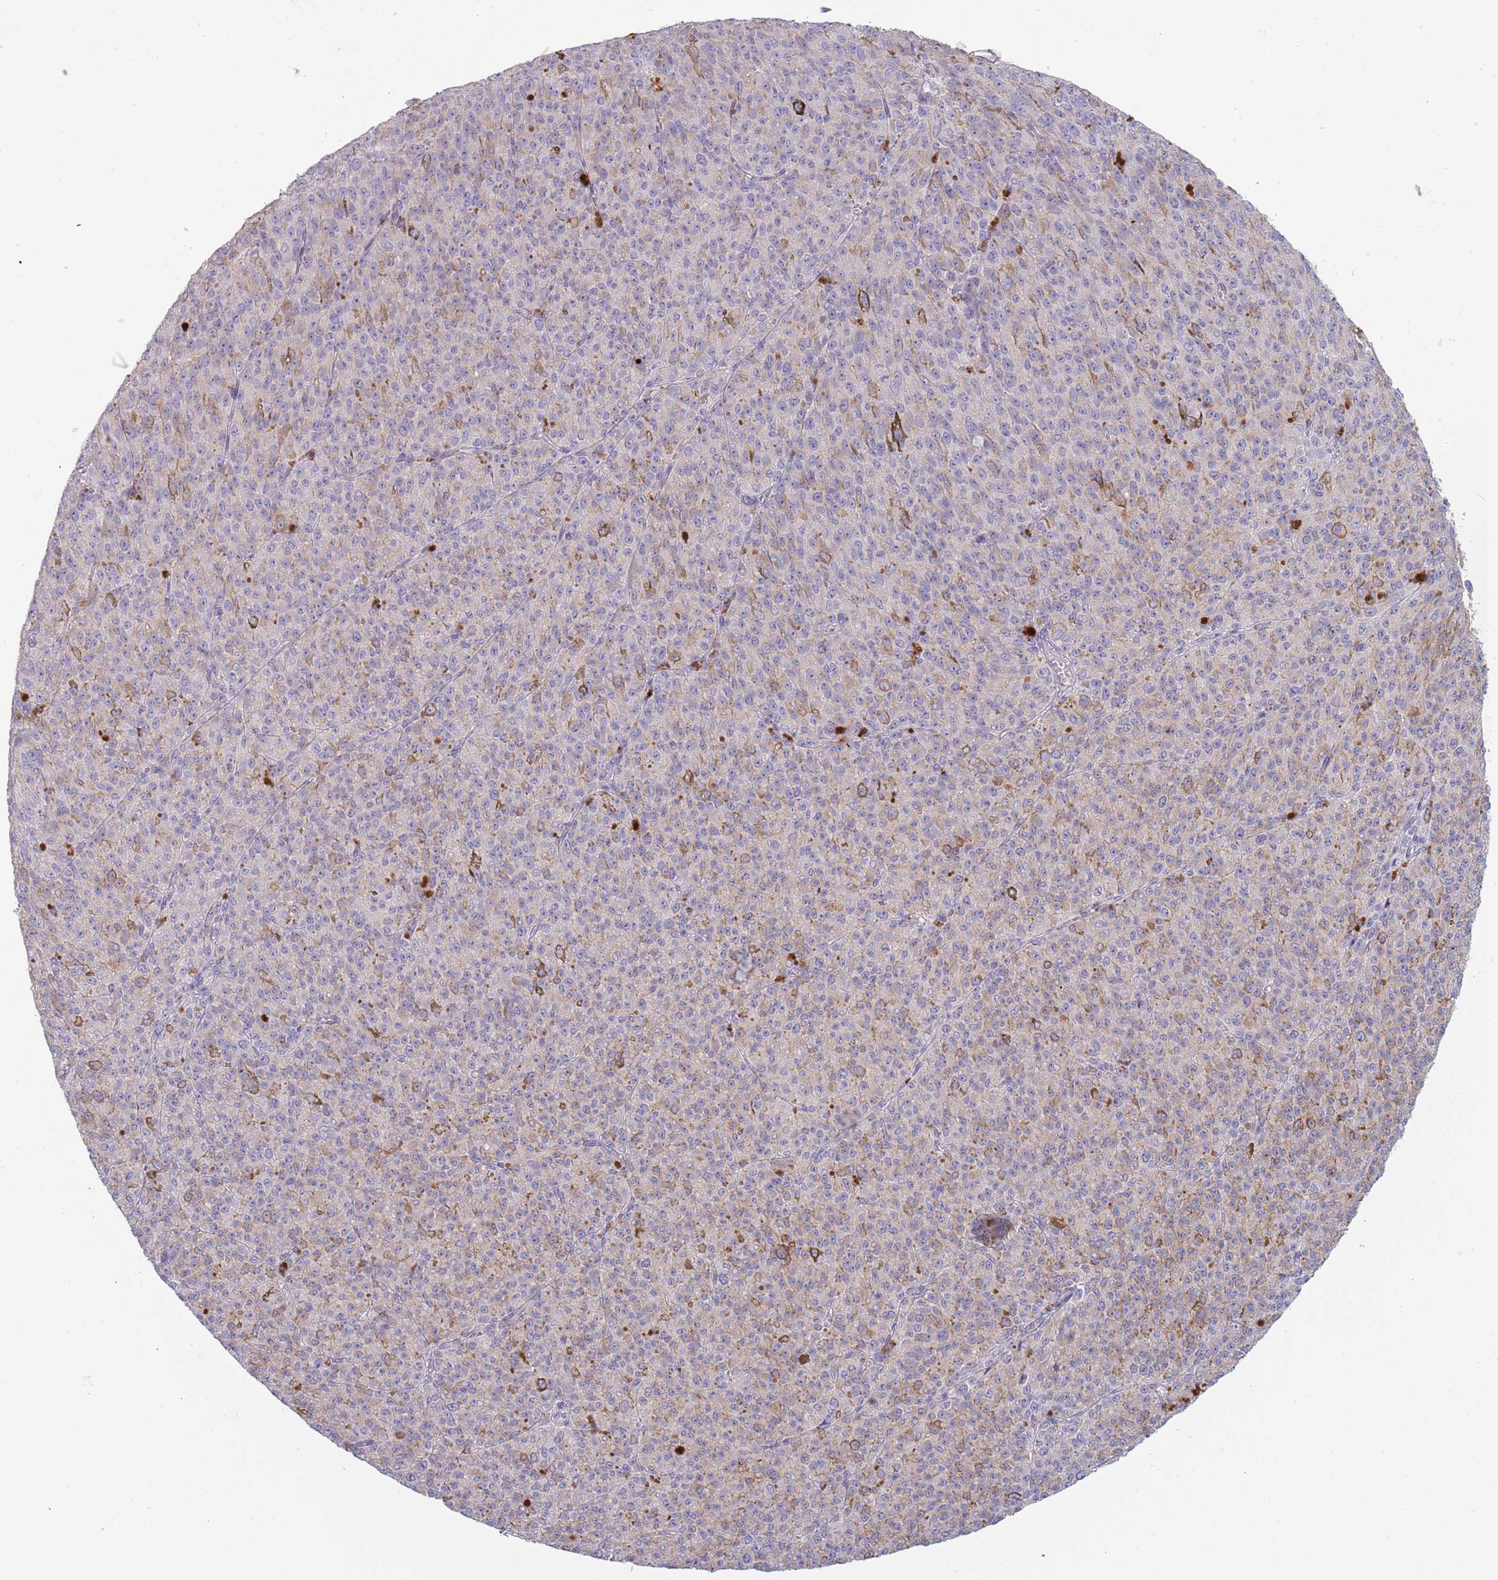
{"staining": {"intensity": "negative", "quantity": "none", "location": "none"}, "tissue": "melanoma", "cell_type": "Tumor cells", "image_type": "cancer", "snomed": [{"axis": "morphology", "description": "Malignant melanoma, NOS"}, {"axis": "topography", "description": "Skin"}], "caption": "Tumor cells show no significant staining in melanoma. (Stains: DAB (3,3'-diaminobenzidine) IHC with hematoxylin counter stain, Microscopy: brightfield microscopy at high magnification).", "gene": "TNFRSF6B", "patient": {"sex": "female", "age": 52}}